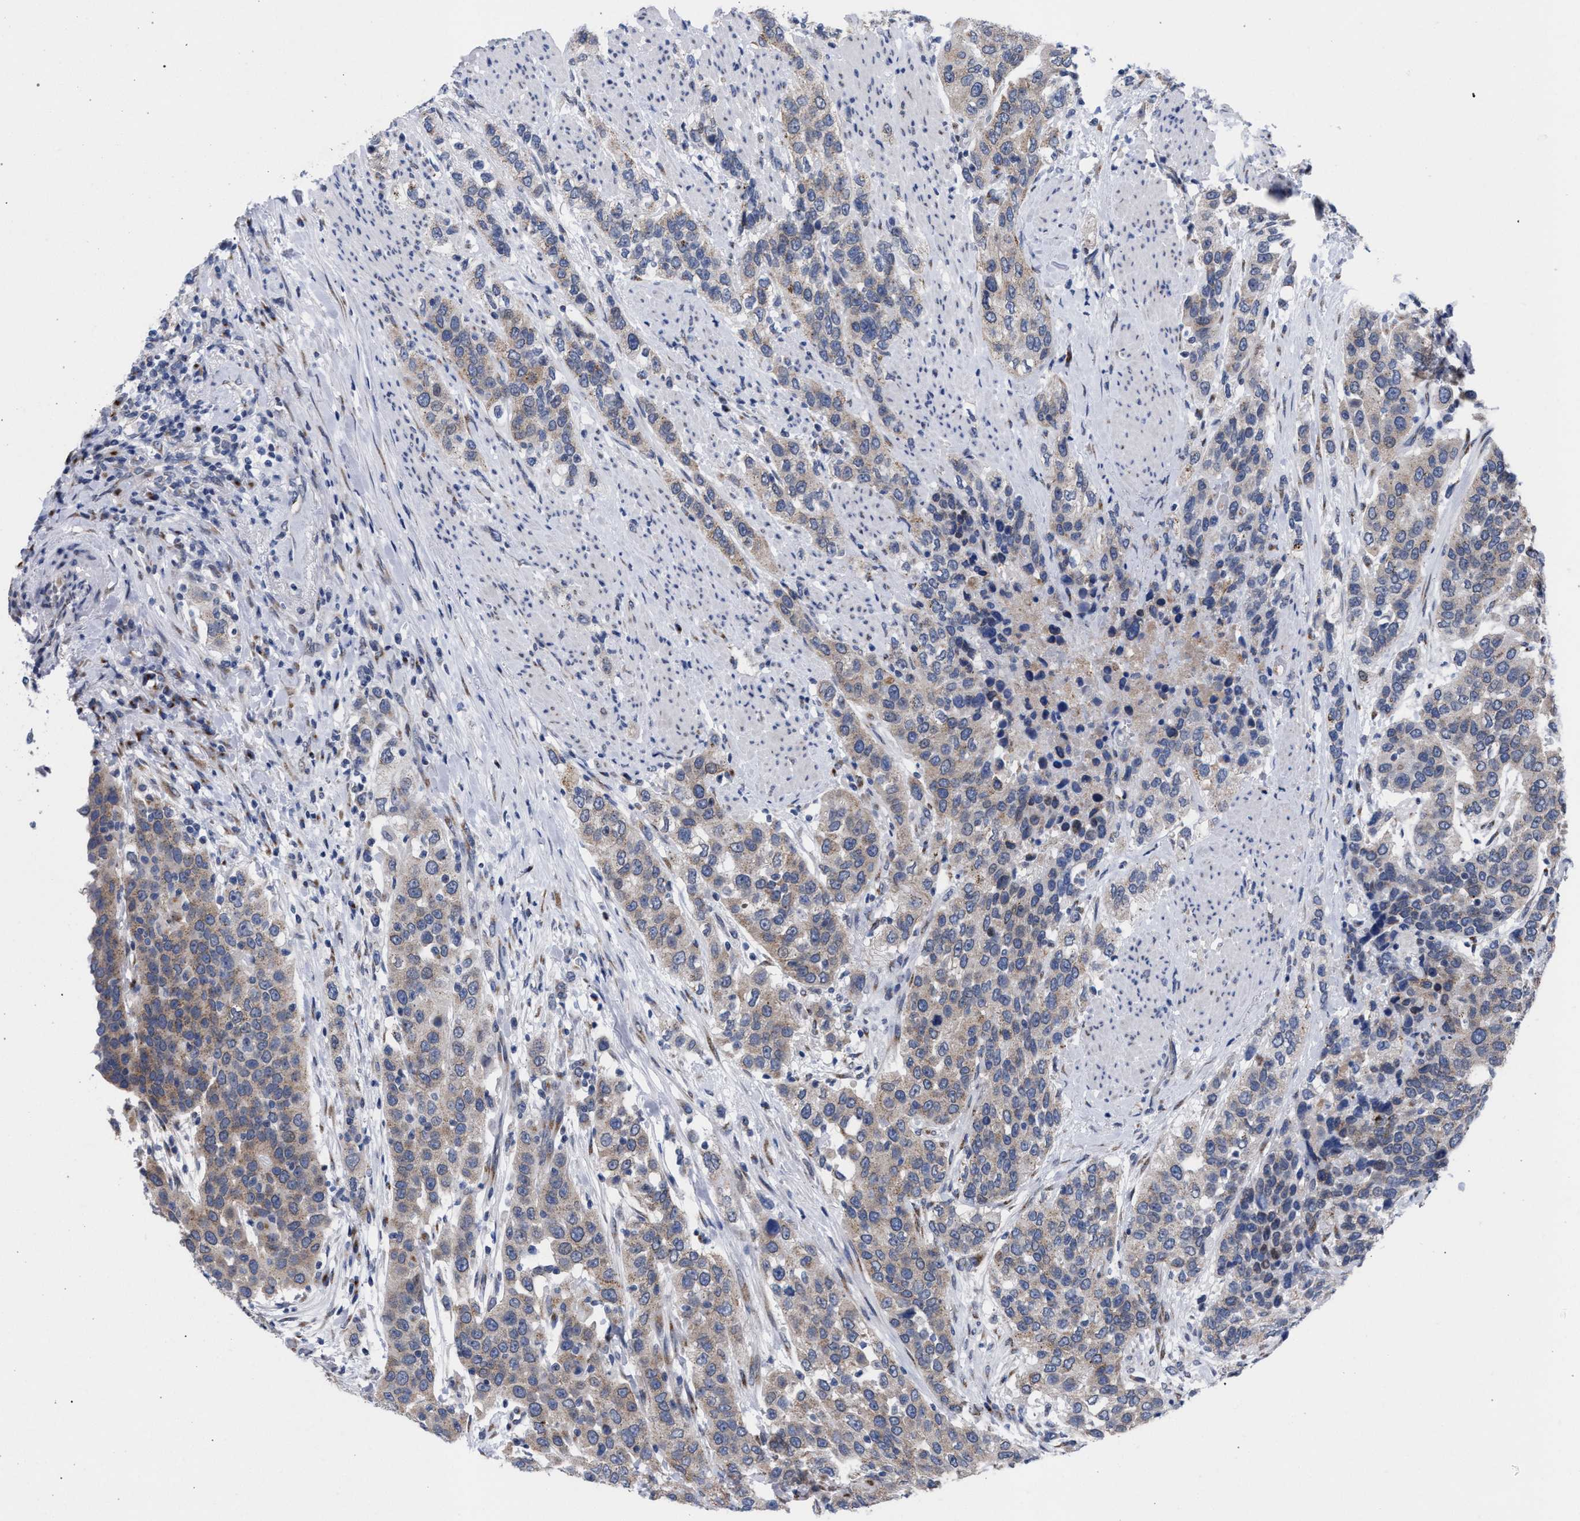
{"staining": {"intensity": "weak", "quantity": "25%-75%", "location": "cytoplasmic/membranous"}, "tissue": "urothelial cancer", "cell_type": "Tumor cells", "image_type": "cancer", "snomed": [{"axis": "morphology", "description": "Urothelial carcinoma, High grade"}, {"axis": "topography", "description": "Urinary bladder"}], "caption": "DAB immunohistochemical staining of human high-grade urothelial carcinoma shows weak cytoplasmic/membranous protein staining in approximately 25%-75% of tumor cells.", "gene": "GOLGA2", "patient": {"sex": "female", "age": 80}}